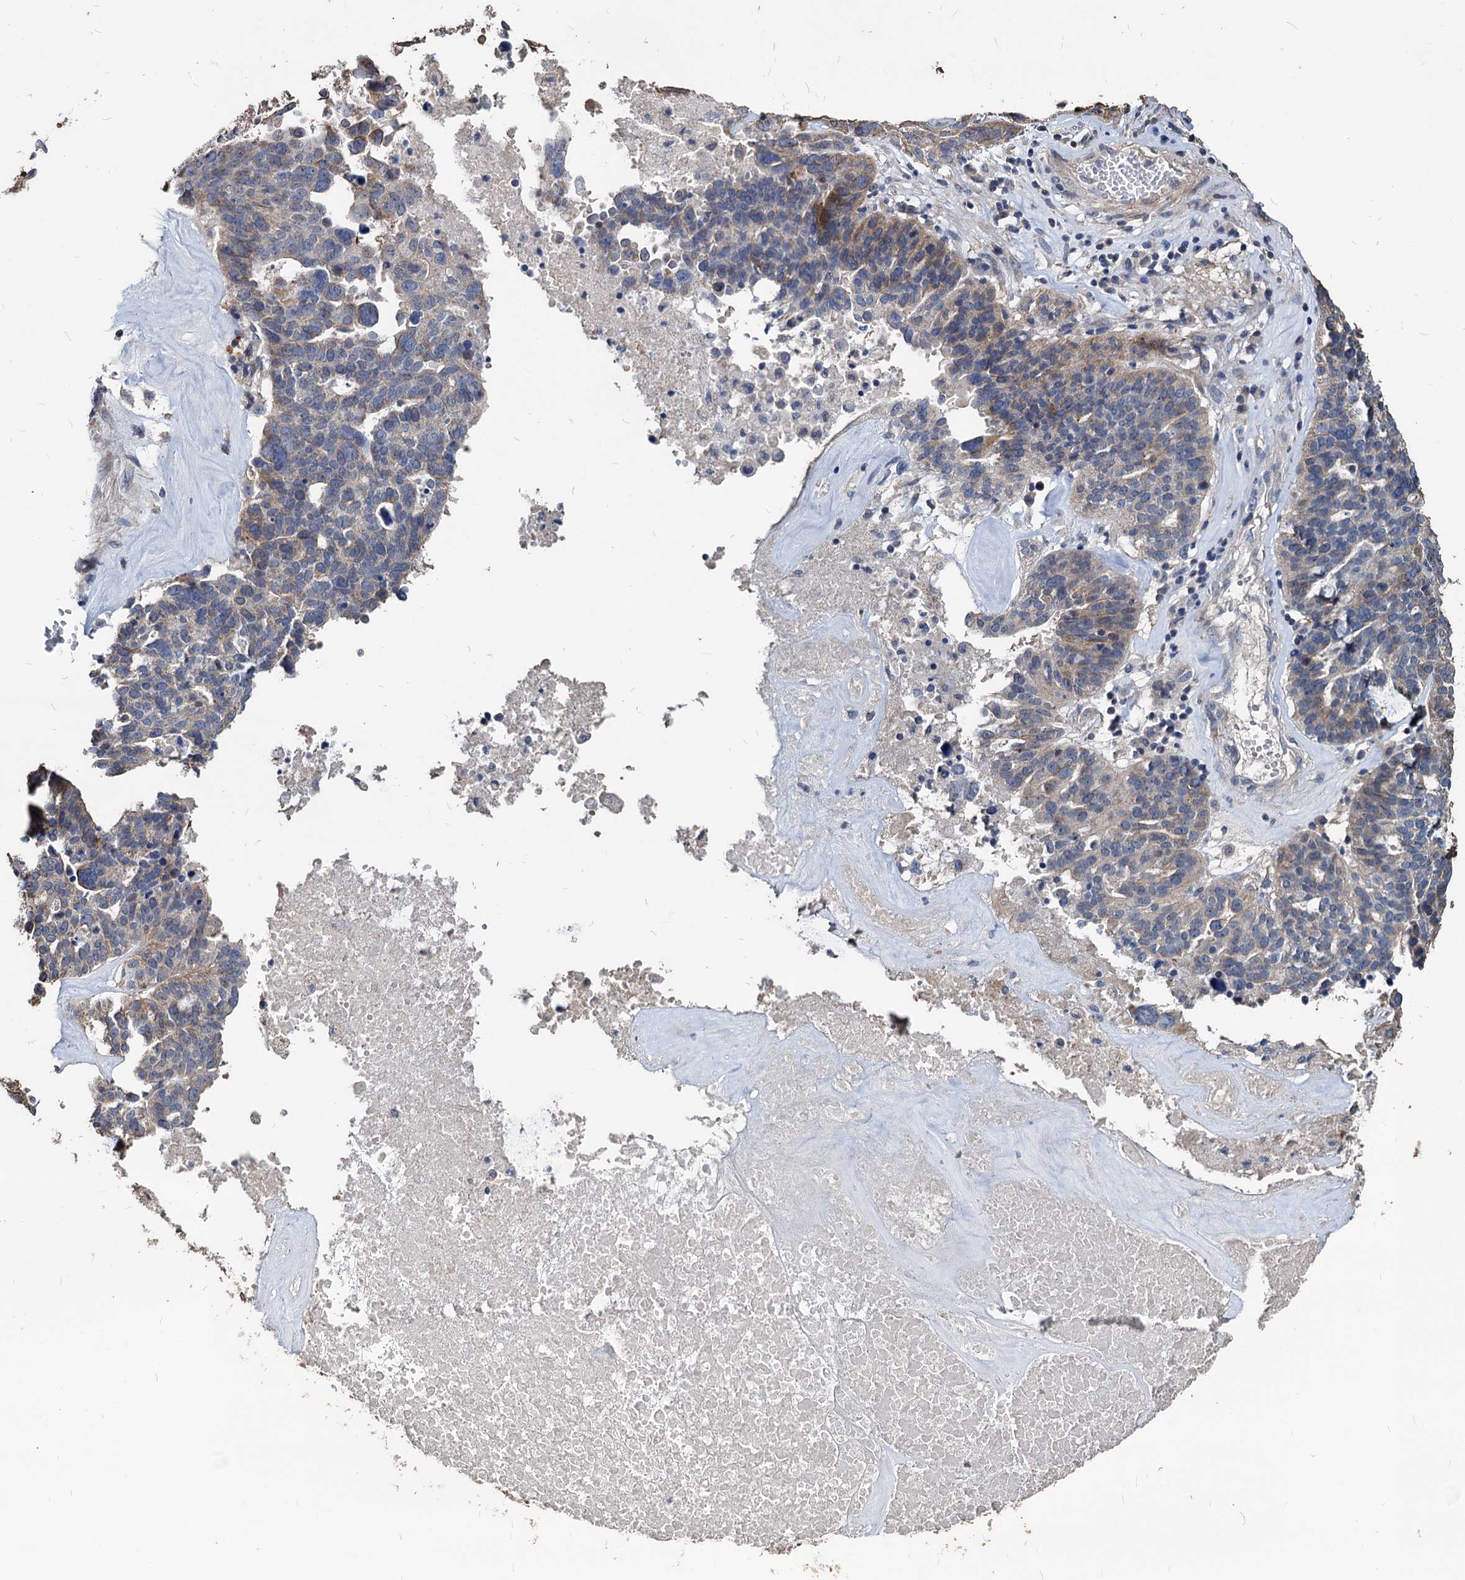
{"staining": {"intensity": "weak", "quantity": "<25%", "location": "cytoplasmic/membranous"}, "tissue": "ovarian cancer", "cell_type": "Tumor cells", "image_type": "cancer", "snomed": [{"axis": "morphology", "description": "Cystadenocarcinoma, serous, NOS"}, {"axis": "topography", "description": "Ovary"}], "caption": "An image of human ovarian cancer (serous cystadenocarcinoma) is negative for staining in tumor cells. (DAB IHC, high magnification).", "gene": "DEPDC4", "patient": {"sex": "female", "age": 59}}